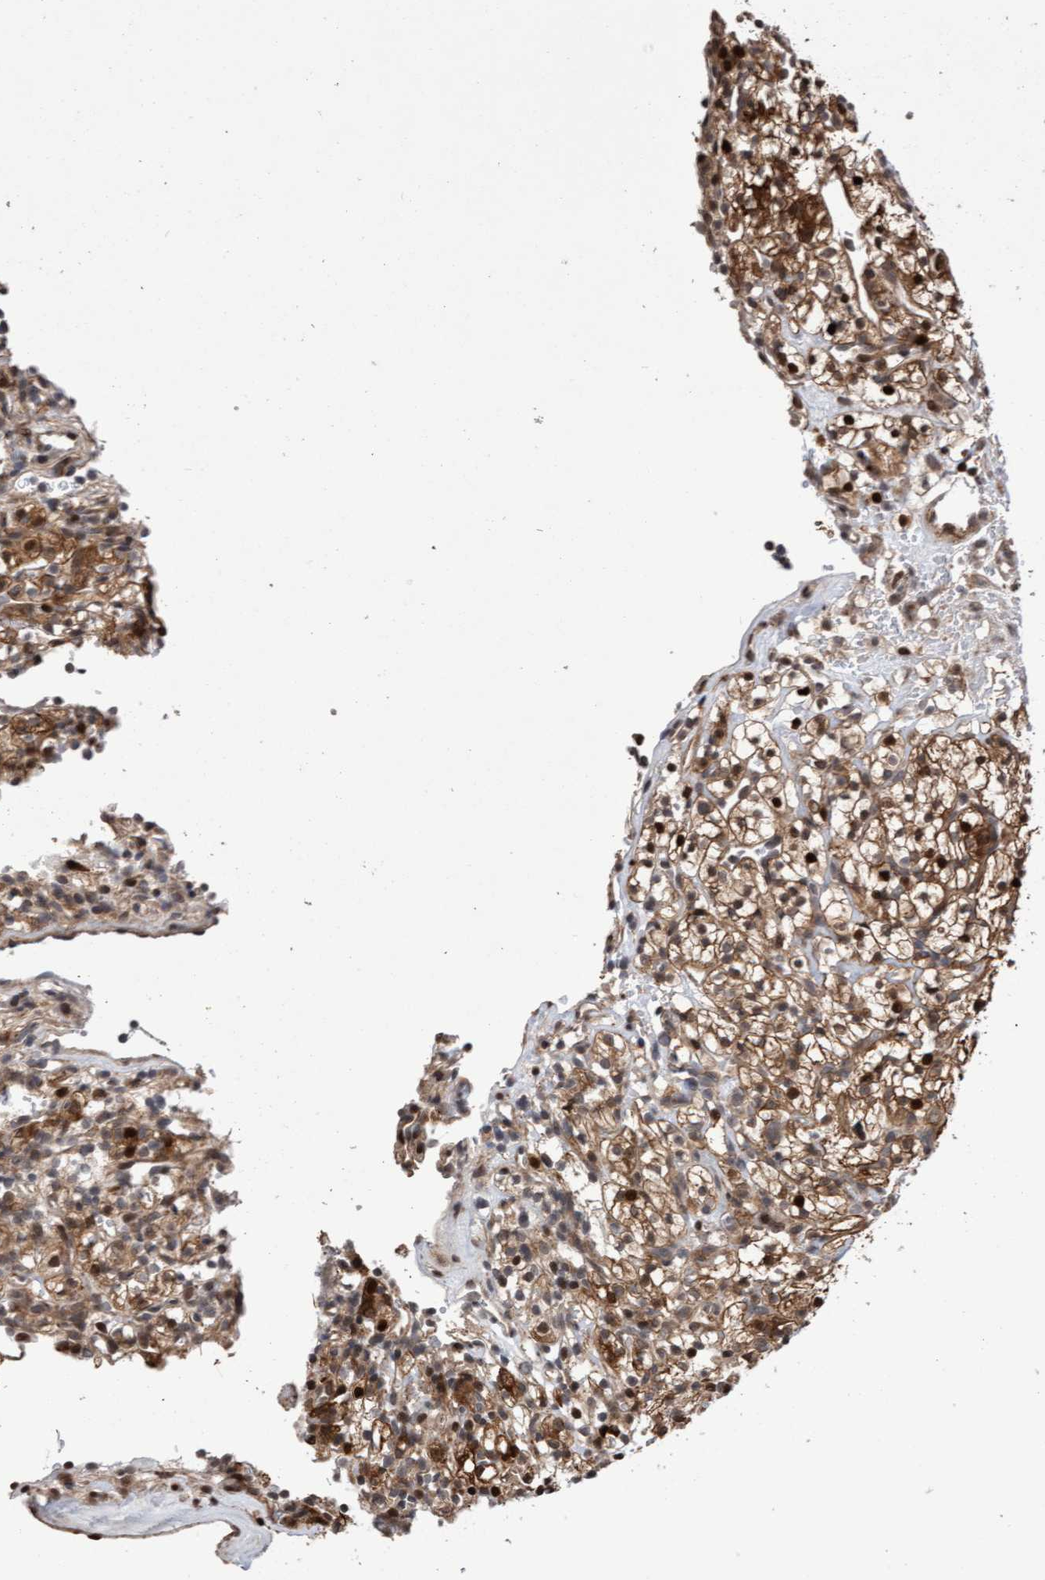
{"staining": {"intensity": "moderate", "quantity": ">75%", "location": "cytoplasmic/membranous"}, "tissue": "renal cancer", "cell_type": "Tumor cells", "image_type": "cancer", "snomed": [{"axis": "morphology", "description": "Adenocarcinoma, NOS"}, {"axis": "topography", "description": "Kidney"}], "caption": "IHC (DAB) staining of renal cancer (adenocarcinoma) shows moderate cytoplasmic/membranous protein positivity in approximately >75% of tumor cells. The protein of interest is stained brown, and the nuclei are stained in blue (DAB IHC with brightfield microscopy, high magnification).", "gene": "PECR", "patient": {"sex": "female", "age": 57}}